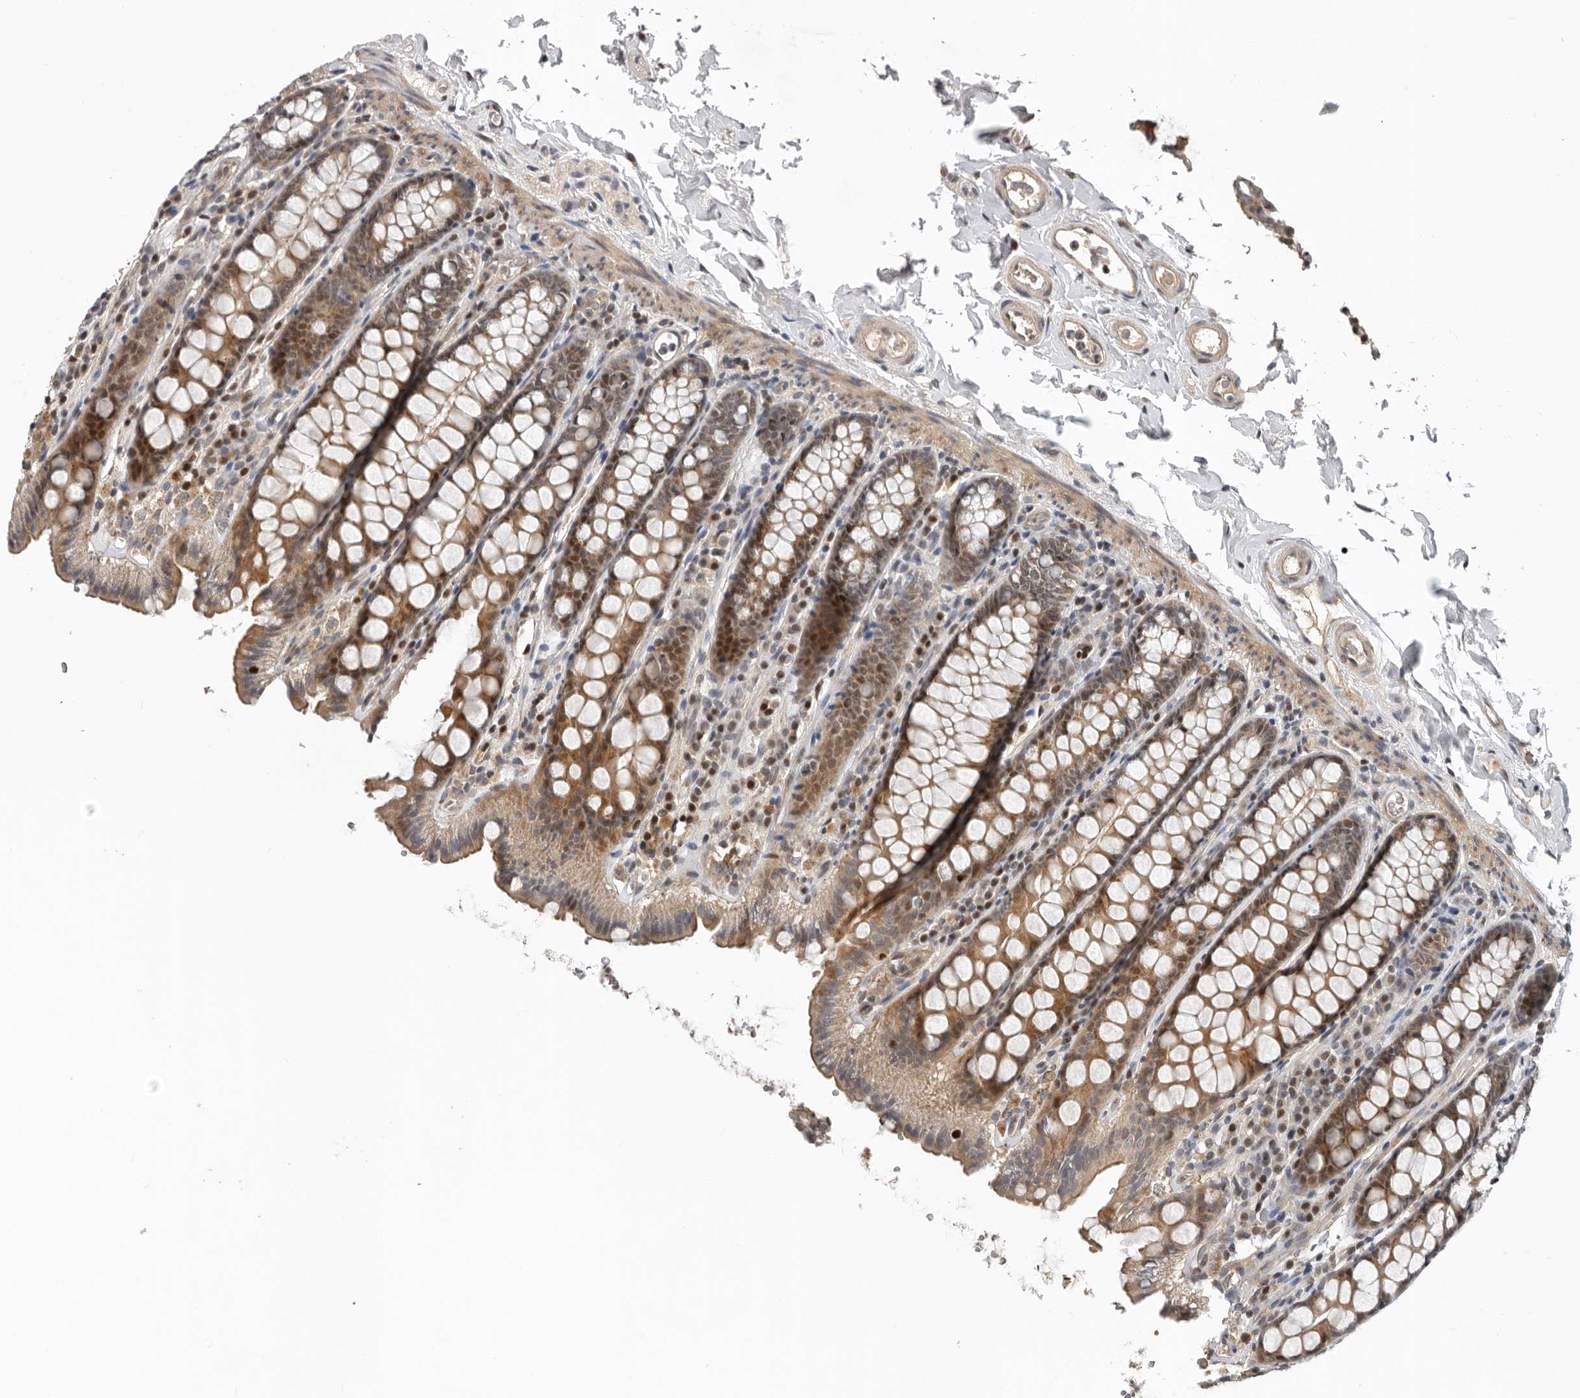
{"staining": {"intensity": "weak", "quantity": ">75%", "location": "cytoplasmic/membranous"}, "tissue": "colon", "cell_type": "Endothelial cells", "image_type": "normal", "snomed": [{"axis": "morphology", "description": "Normal tissue, NOS"}, {"axis": "topography", "description": "Colon"}, {"axis": "topography", "description": "Peripheral nerve tissue"}], "caption": "This image exhibits benign colon stained with IHC to label a protein in brown. The cytoplasmic/membranous of endothelial cells show weak positivity for the protein. Nuclei are counter-stained blue.", "gene": "HENMT1", "patient": {"sex": "female", "age": 61}}